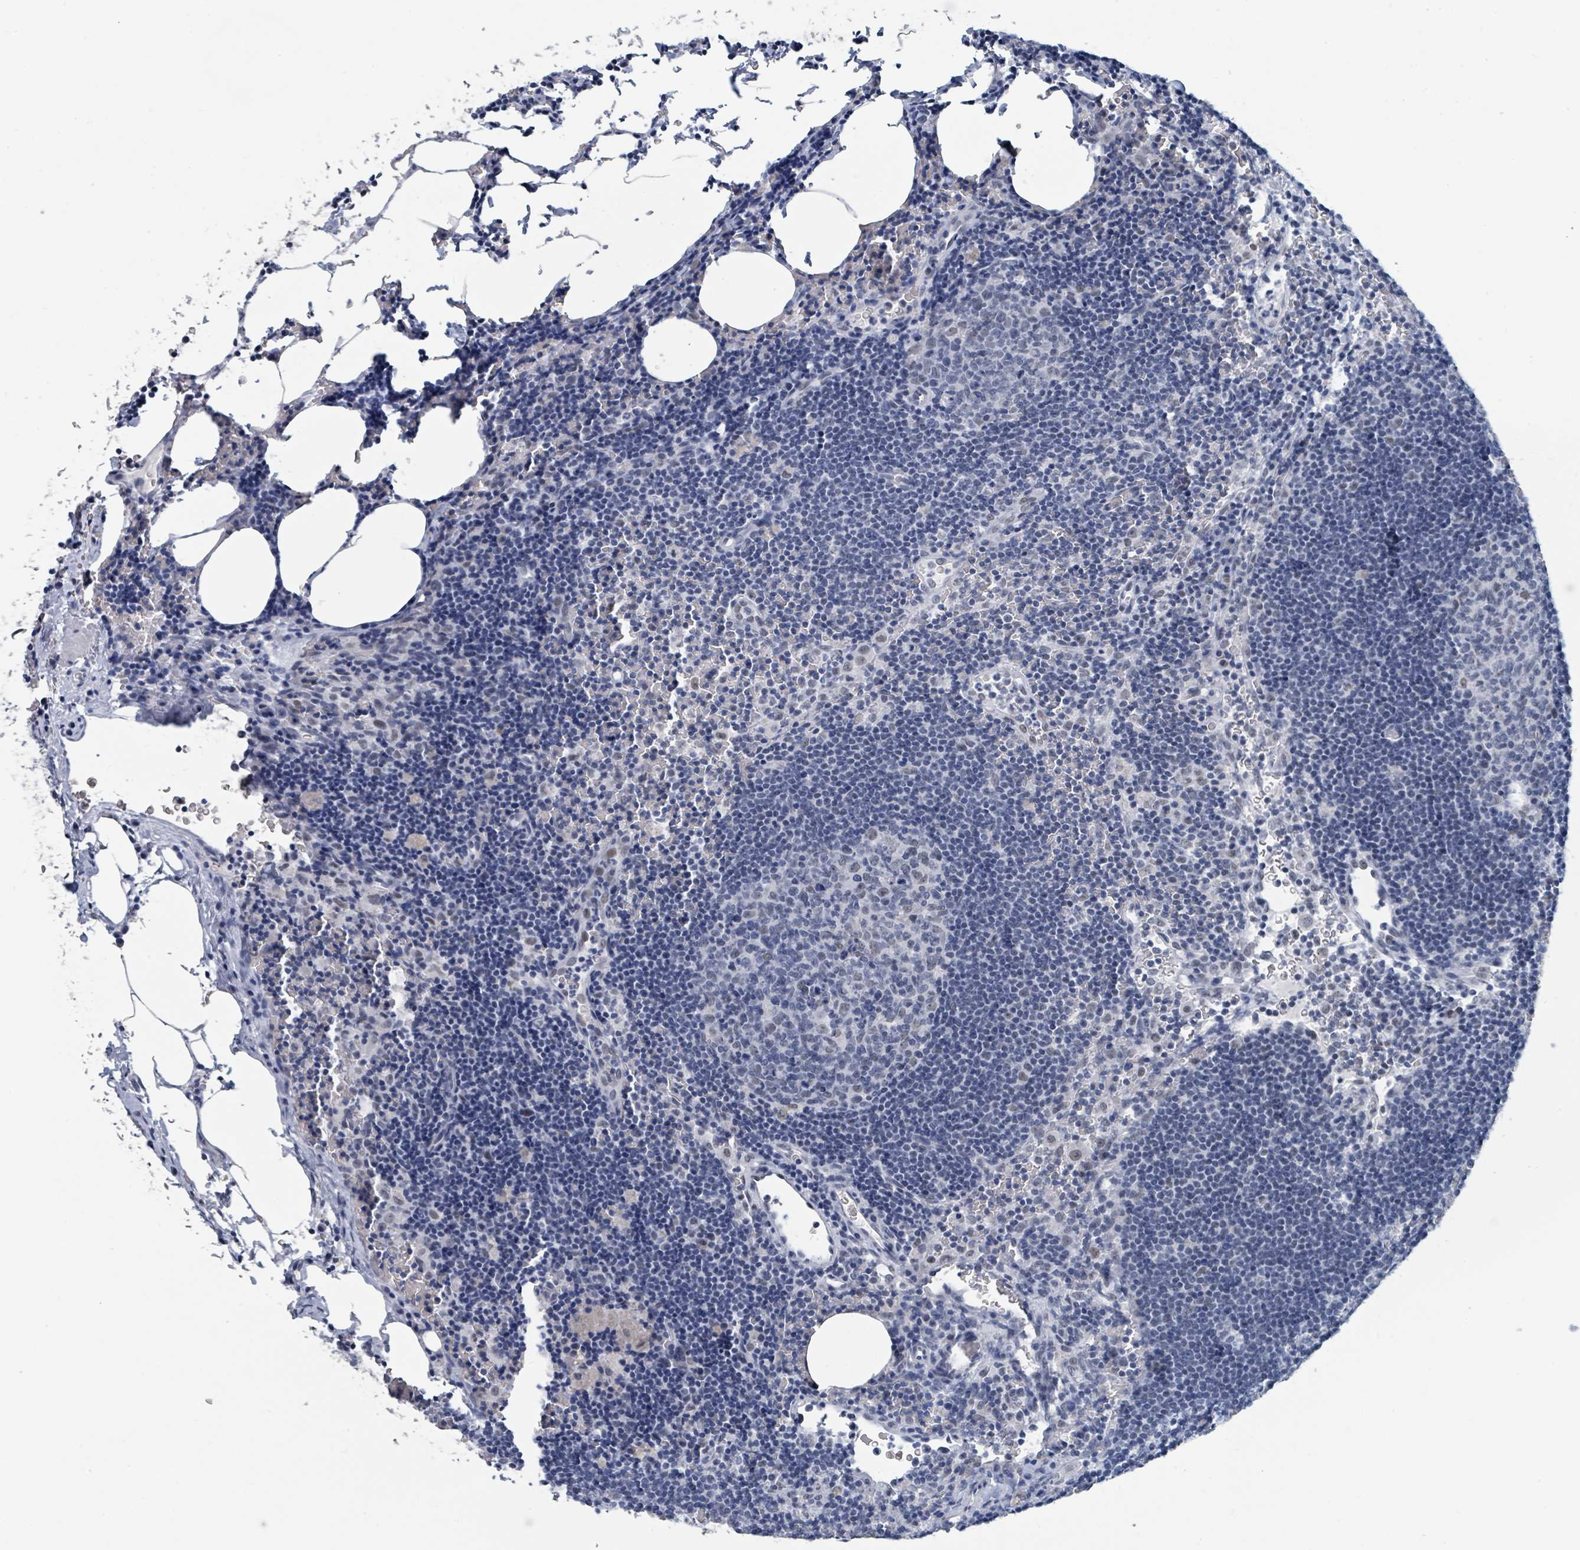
{"staining": {"intensity": "weak", "quantity": "<25%", "location": "nuclear"}, "tissue": "lymph node", "cell_type": "Germinal center cells", "image_type": "normal", "snomed": [{"axis": "morphology", "description": "Normal tissue, NOS"}, {"axis": "topography", "description": "Lymph node"}], "caption": "A high-resolution micrograph shows immunohistochemistry staining of normal lymph node, which displays no significant staining in germinal center cells. (DAB (3,3'-diaminobenzidine) IHC, high magnification).", "gene": "EHMT2", "patient": {"sex": "male", "age": 62}}